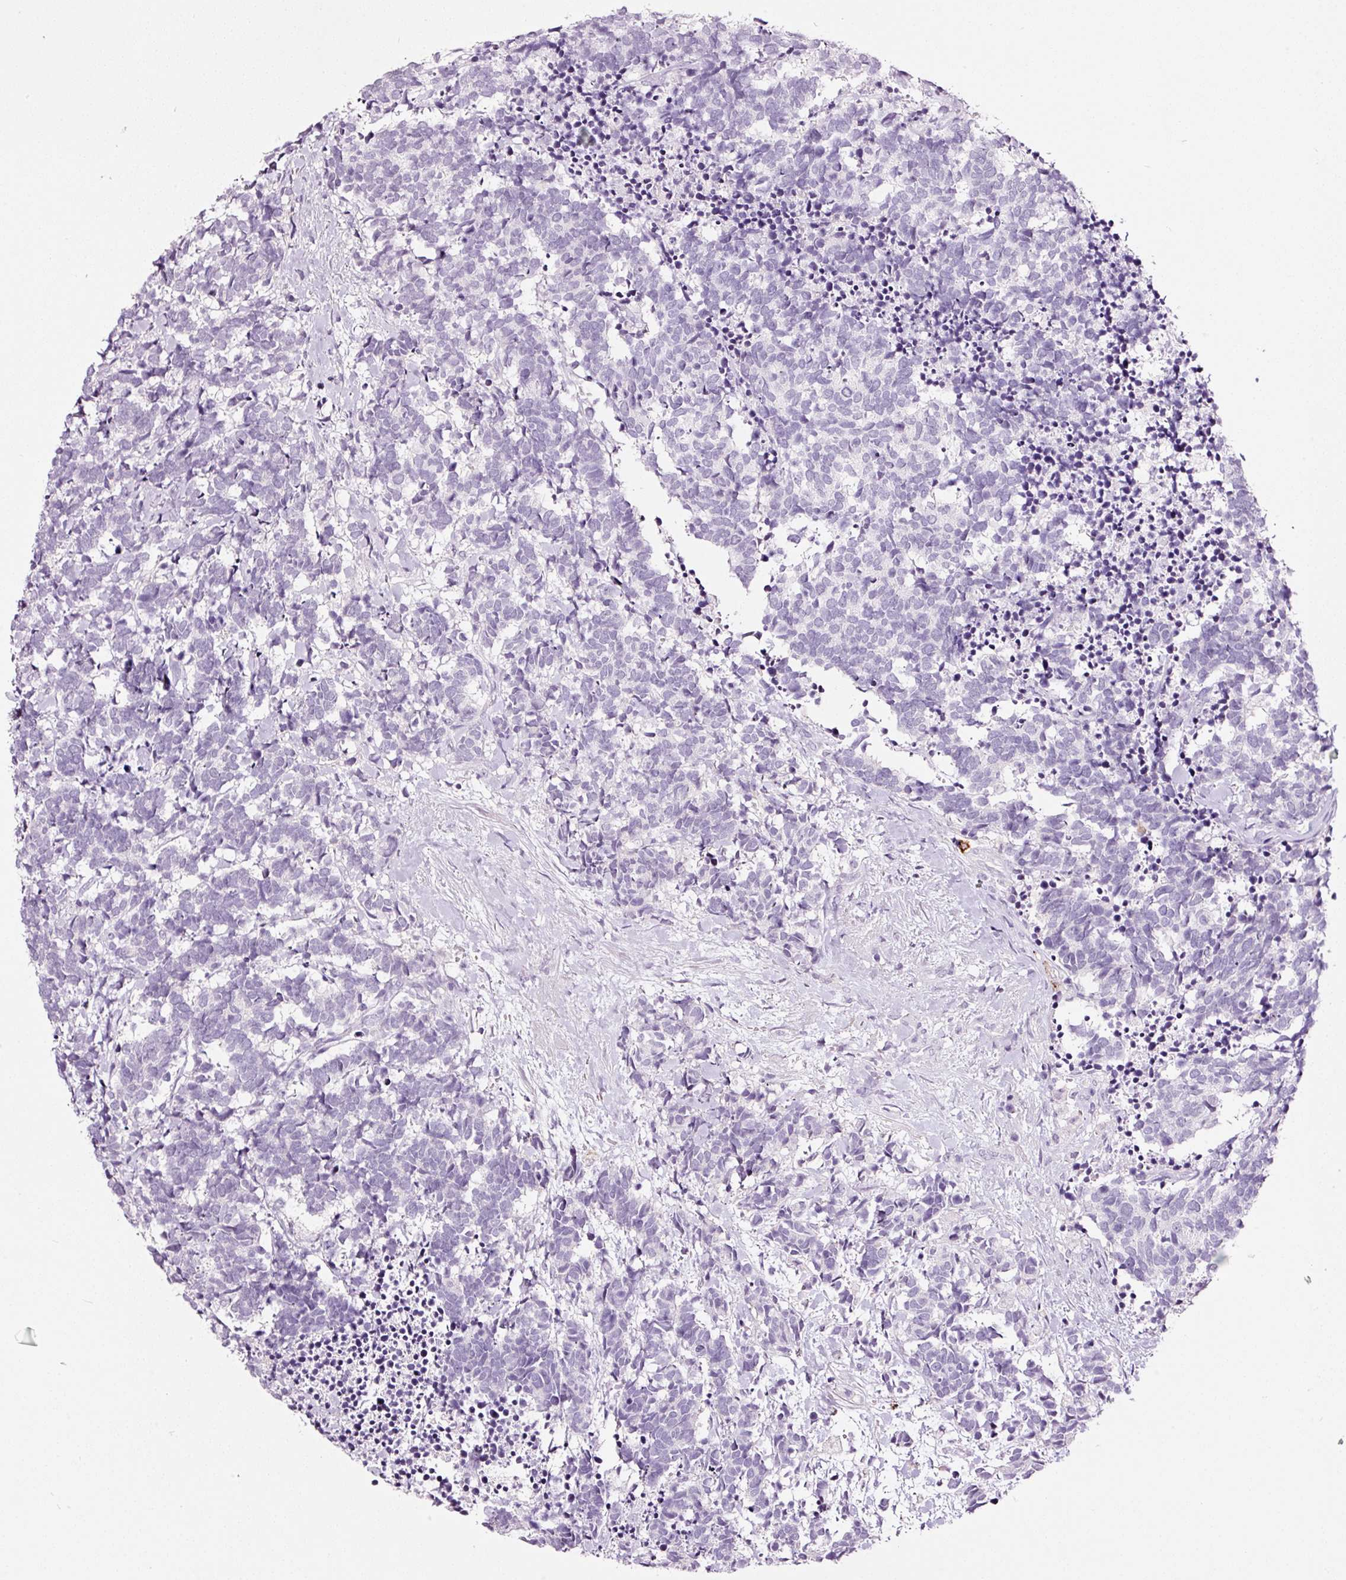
{"staining": {"intensity": "negative", "quantity": "none", "location": "none"}, "tissue": "carcinoid", "cell_type": "Tumor cells", "image_type": "cancer", "snomed": [{"axis": "morphology", "description": "Carcinoma, NOS"}, {"axis": "morphology", "description": "Carcinoid, malignant, NOS"}, {"axis": "topography", "description": "Prostate"}], "caption": "Carcinoid was stained to show a protein in brown. There is no significant expression in tumor cells. (DAB (3,3'-diaminobenzidine) immunohistochemistry with hematoxylin counter stain).", "gene": "LAMP3", "patient": {"sex": "male", "age": 57}}